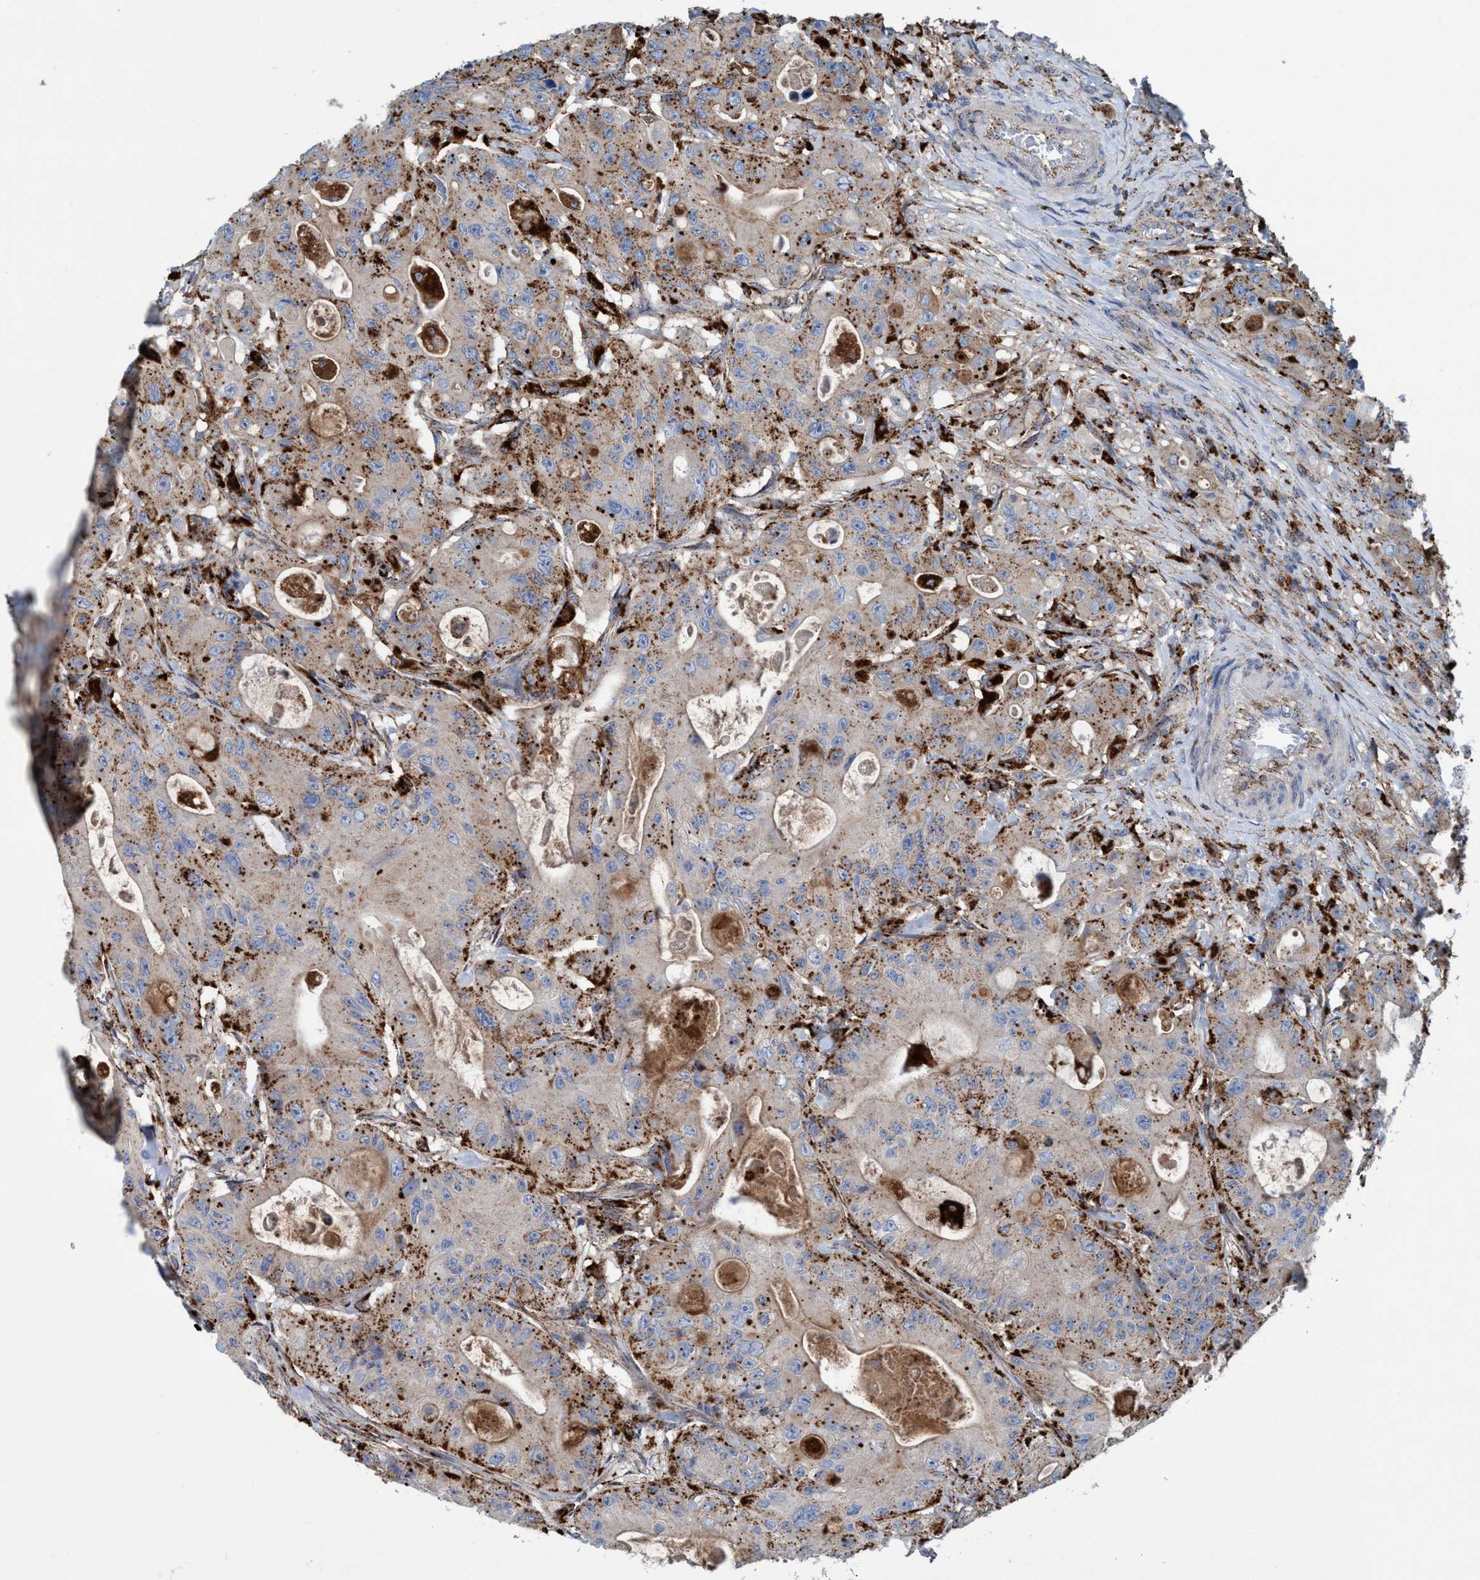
{"staining": {"intensity": "moderate", "quantity": ">75%", "location": "cytoplasmic/membranous"}, "tissue": "colorectal cancer", "cell_type": "Tumor cells", "image_type": "cancer", "snomed": [{"axis": "morphology", "description": "Adenocarcinoma, NOS"}, {"axis": "topography", "description": "Colon"}], "caption": "A brown stain shows moderate cytoplasmic/membranous positivity of a protein in human adenocarcinoma (colorectal) tumor cells. Immunohistochemistry stains the protein of interest in brown and the nuclei are stained blue.", "gene": "TRIM65", "patient": {"sex": "female", "age": 46}}